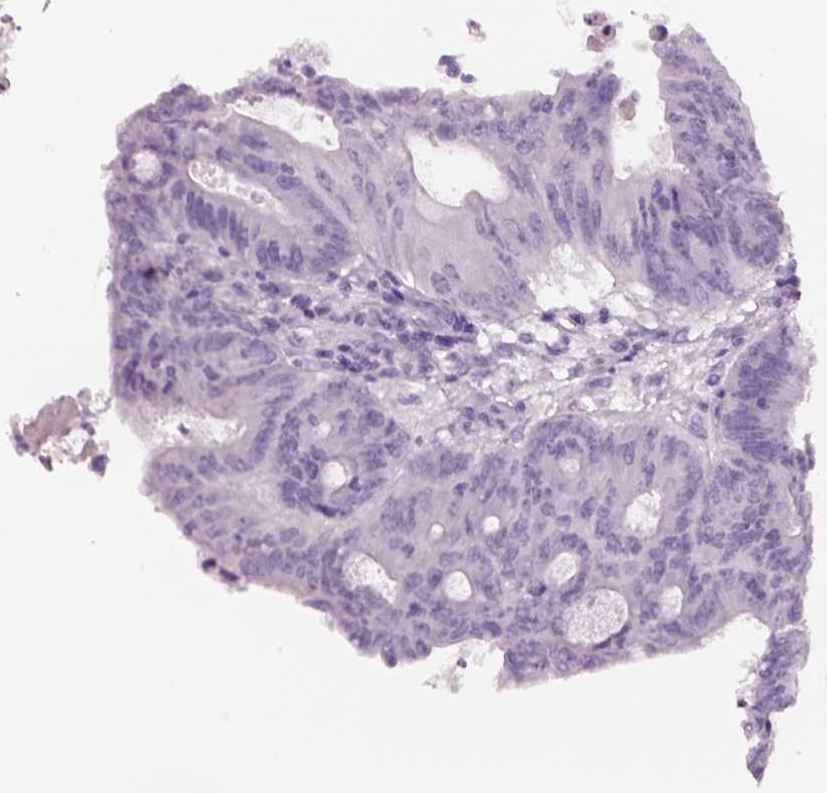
{"staining": {"intensity": "negative", "quantity": "none", "location": "none"}, "tissue": "colorectal cancer", "cell_type": "Tumor cells", "image_type": "cancer", "snomed": [{"axis": "morphology", "description": "Adenocarcinoma, NOS"}, {"axis": "topography", "description": "Colon"}], "caption": "A micrograph of colorectal adenocarcinoma stained for a protein displays no brown staining in tumor cells.", "gene": "RHO", "patient": {"sex": "female", "age": 70}}